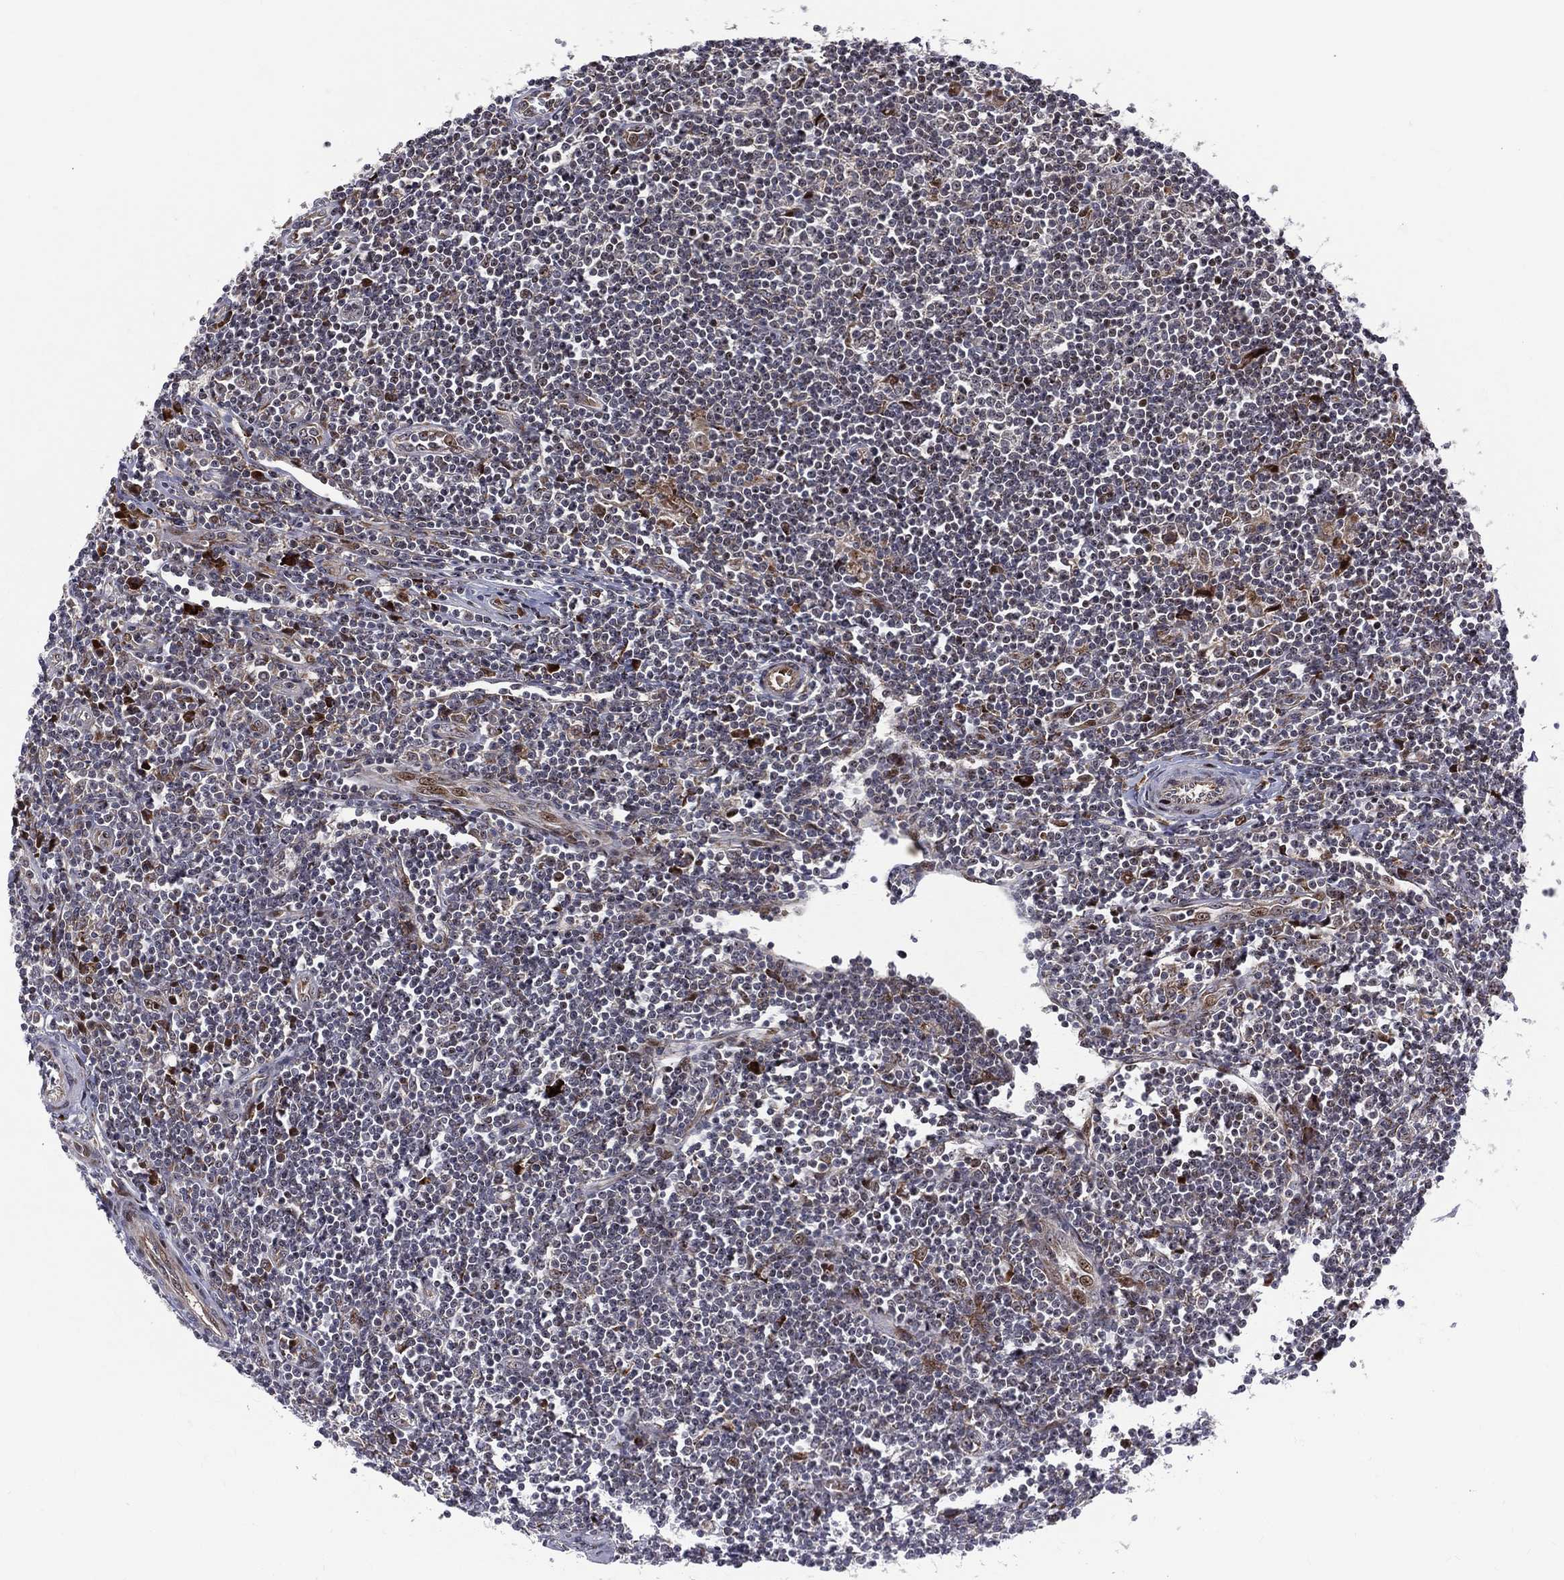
{"staining": {"intensity": "moderate", "quantity": ">75%", "location": "nuclear"}, "tissue": "lymphoma", "cell_type": "Tumor cells", "image_type": "cancer", "snomed": [{"axis": "morphology", "description": "Hodgkin's disease, NOS"}, {"axis": "topography", "description": "Lymph node"}], "caption": "Lymphoma stained for a protein displays moderate nuclear positivity in tumor cells. The protein is stained brown, and the nuclei are stained in blue (DAB (3,3'-diaminobenzidine) IHC with brightfield microscopy, high magnification).", "gene": "VHL", "patient": {"sex": "male", "age": 40}}